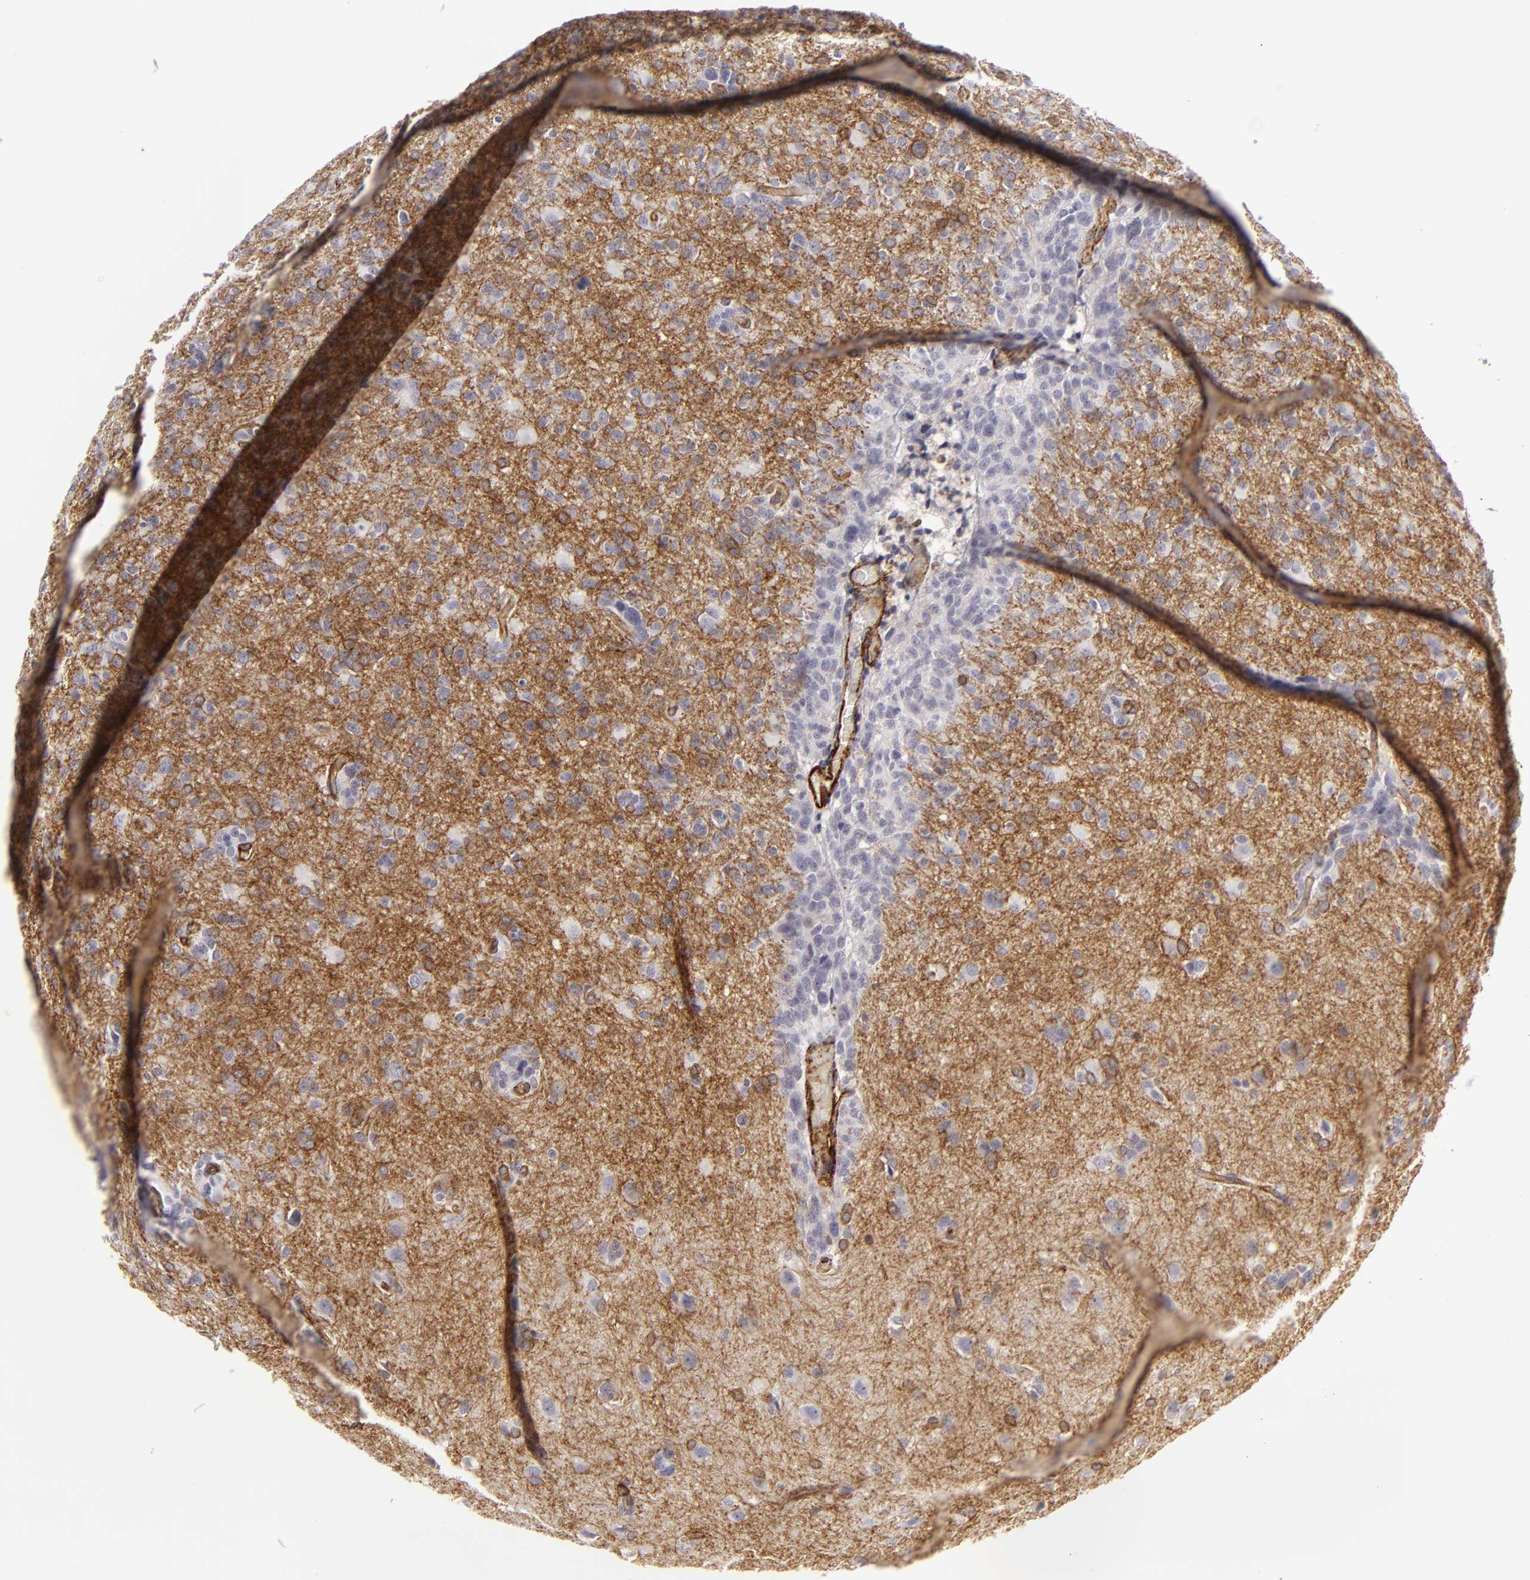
{"staining": {"intensity": "strong", "quantity": "25%-75%", "location": "cytoplasmic/membranous"}, "tissue": "glioma", "cell_type": "Tumor cells", "image_type": "cancer", "snomed": [{"axis": "morphology", "description": "Glioma, malignant, High grade"}, {"axis": "topography", "description": "Brain"}], "caption": "Immunohistochemistry image of glioma stained for a protein (brown), which reveals high levels of strong cytoplasmic/membranous staining in approximately 25%-75% of tumor cells.", "gene": "MCAM", "patient": {"sex": "male", "age": 68}}